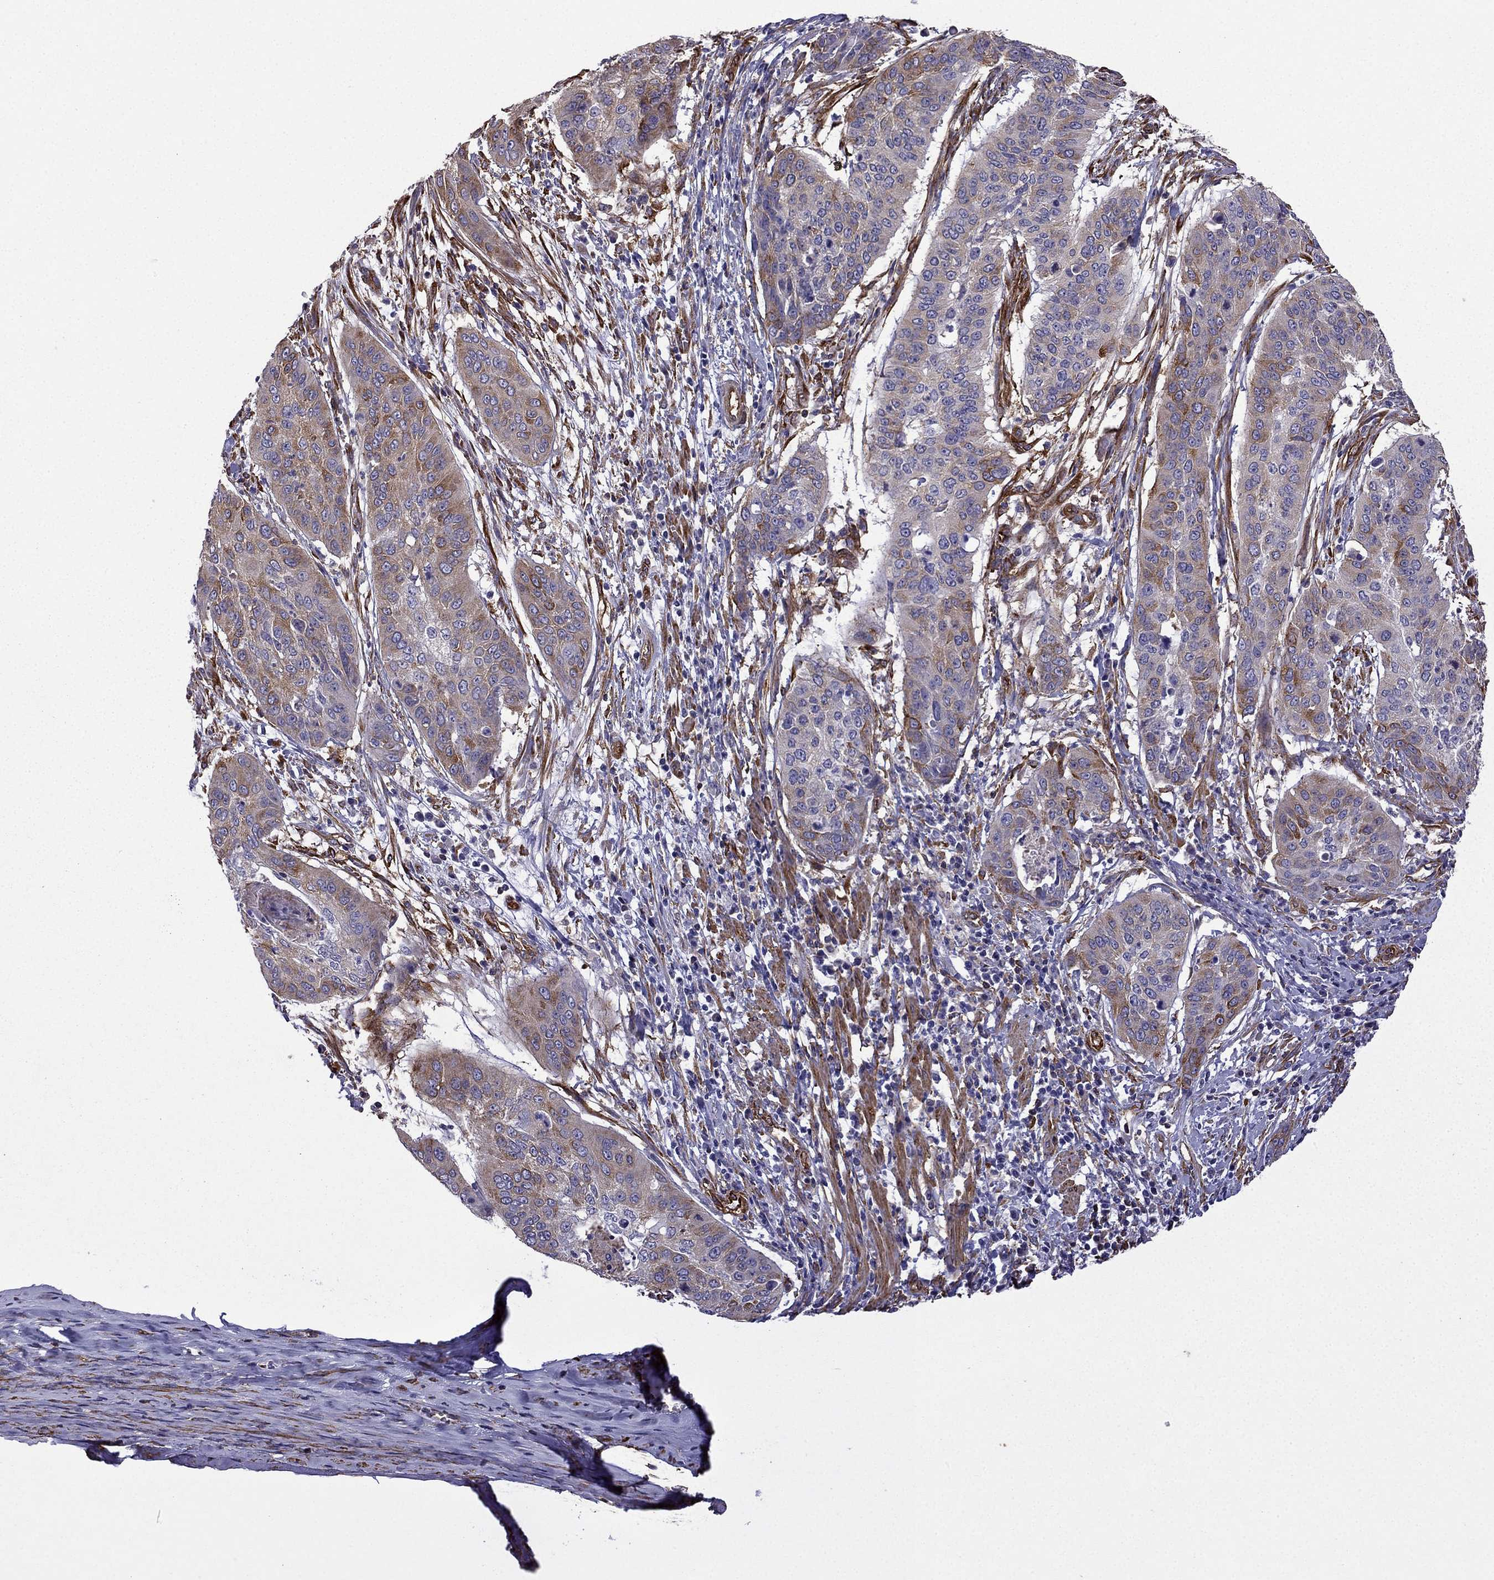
{"staining": {"intensity": "moderate", "quantity": ">75%", "location": "cytoplasmic/membranous"}, "tissue": "cervical cancer", "cell_type": "Tumor cells", "image_type": "cancer", "snomed": [{"axis": "morphology", "description": "Squamous cell carcinoma, NOS"}, {"axis": "topography", "description": "Cervix"}], "caption": "Immunohistochemical staining of human cervical squamous cell carcinoma reveals medium levels of moderate cytoplasmic/membranous protein expression in about >75% of tumor cells.", "gene": "MAP4", "patient": {"sex": "female", "age": 39}}